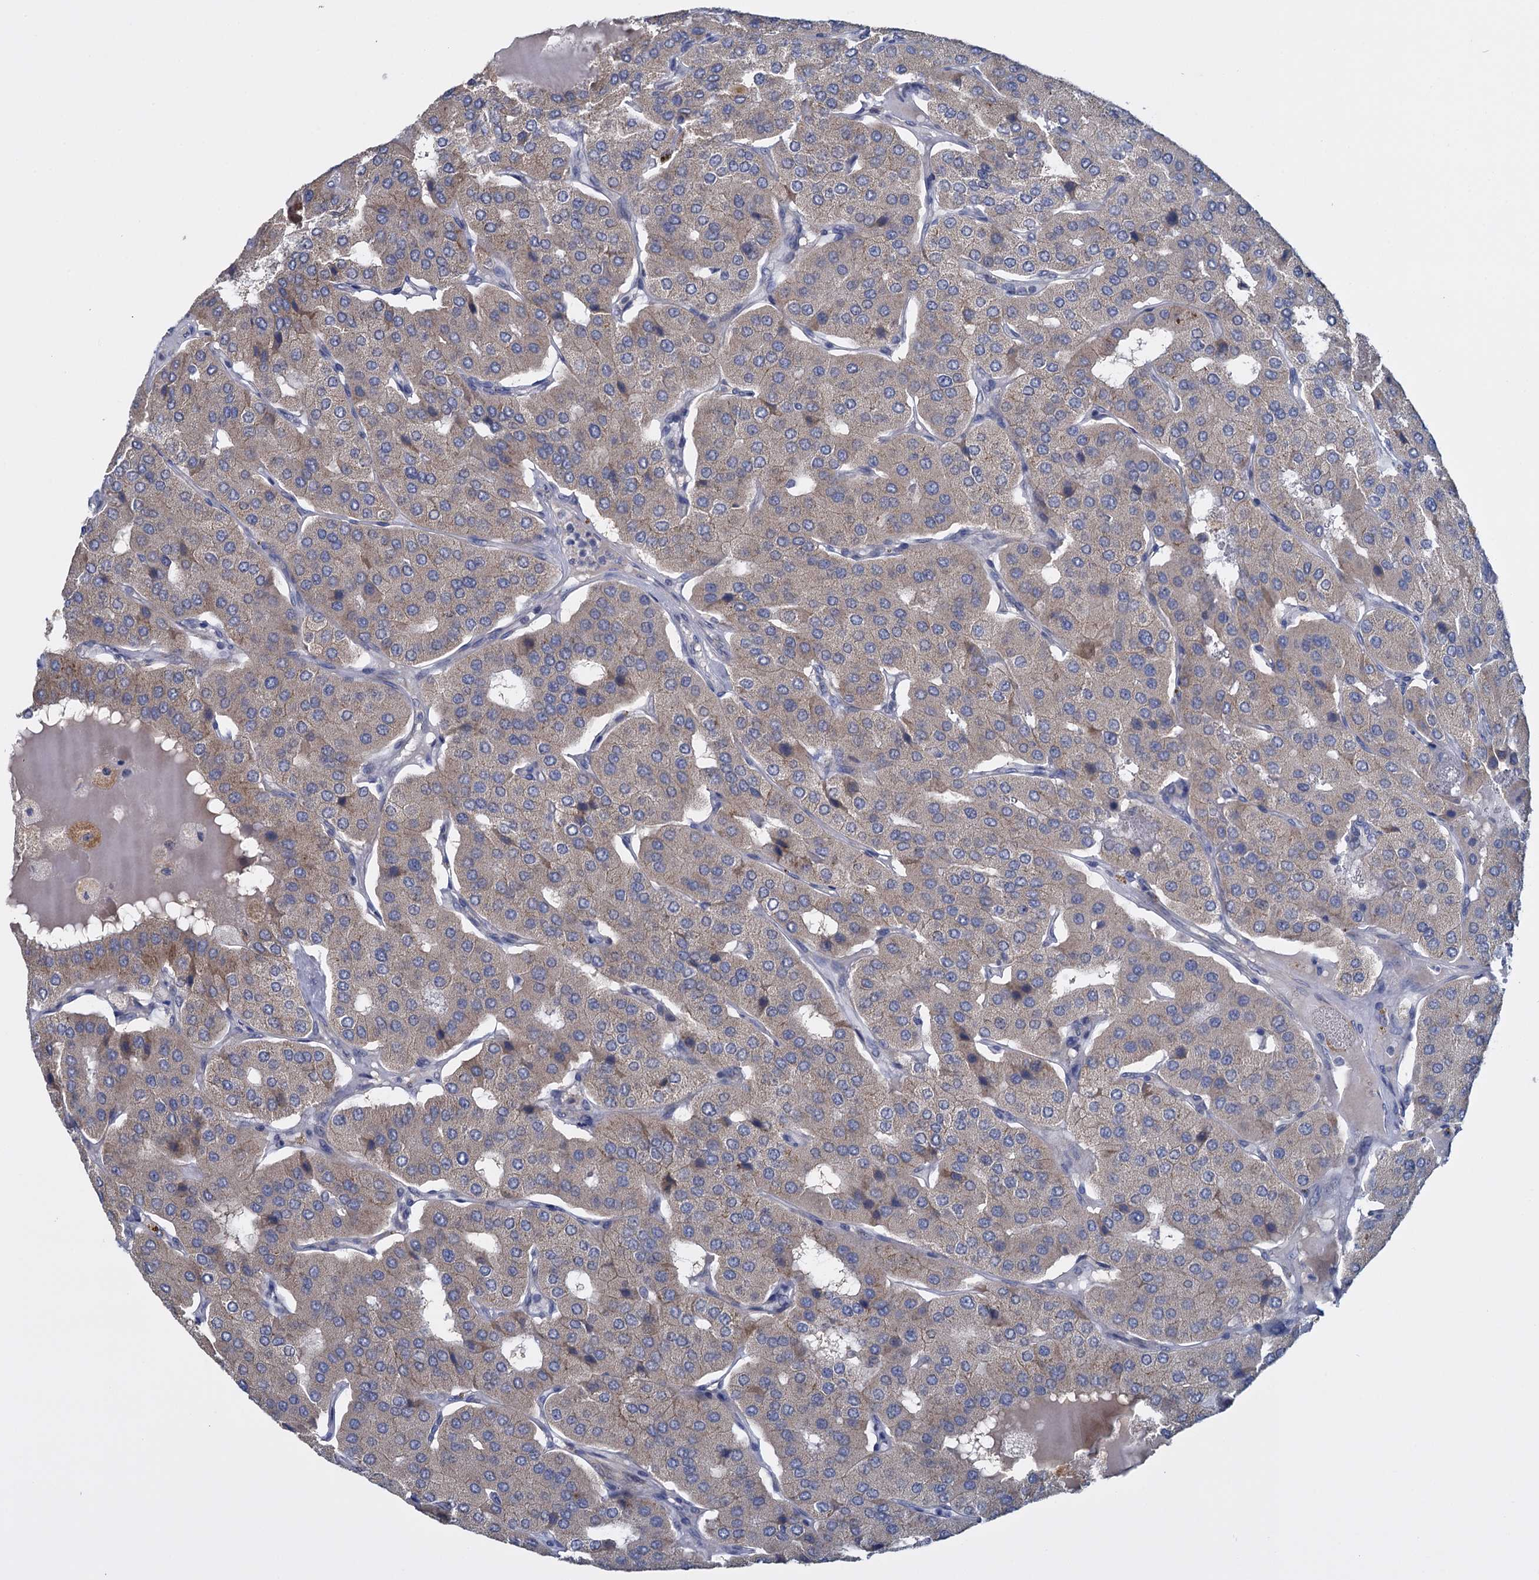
{"staining": {"intensity": "moderate", "quantity": ">75%", "location": "cytoplasmic/membranous"}, "tissue": "parathyroid gland", "cell_type": "Glandular cells", "image_type": "normal", "snomed": [{"axis": "morphology", "description": "Normal tissue, NOS"}, {"axis": "morphology", "description": "Adenoma, NOS"}, {"axis": "topography", "description": "Parathyroid gland"}], "caption": "Immunohistochemical staining of unremarkable human parathyroid gland exhibits moderate cytoplasmic/membranous protein expression in approximately >75% of glandular cells. (DAB (3,3'-diaminobenzidine) = brown stain, brightfield microscopy at high magnification).", "gene": "GSTM2", "patient": {"sex": "female", "age": 86}}